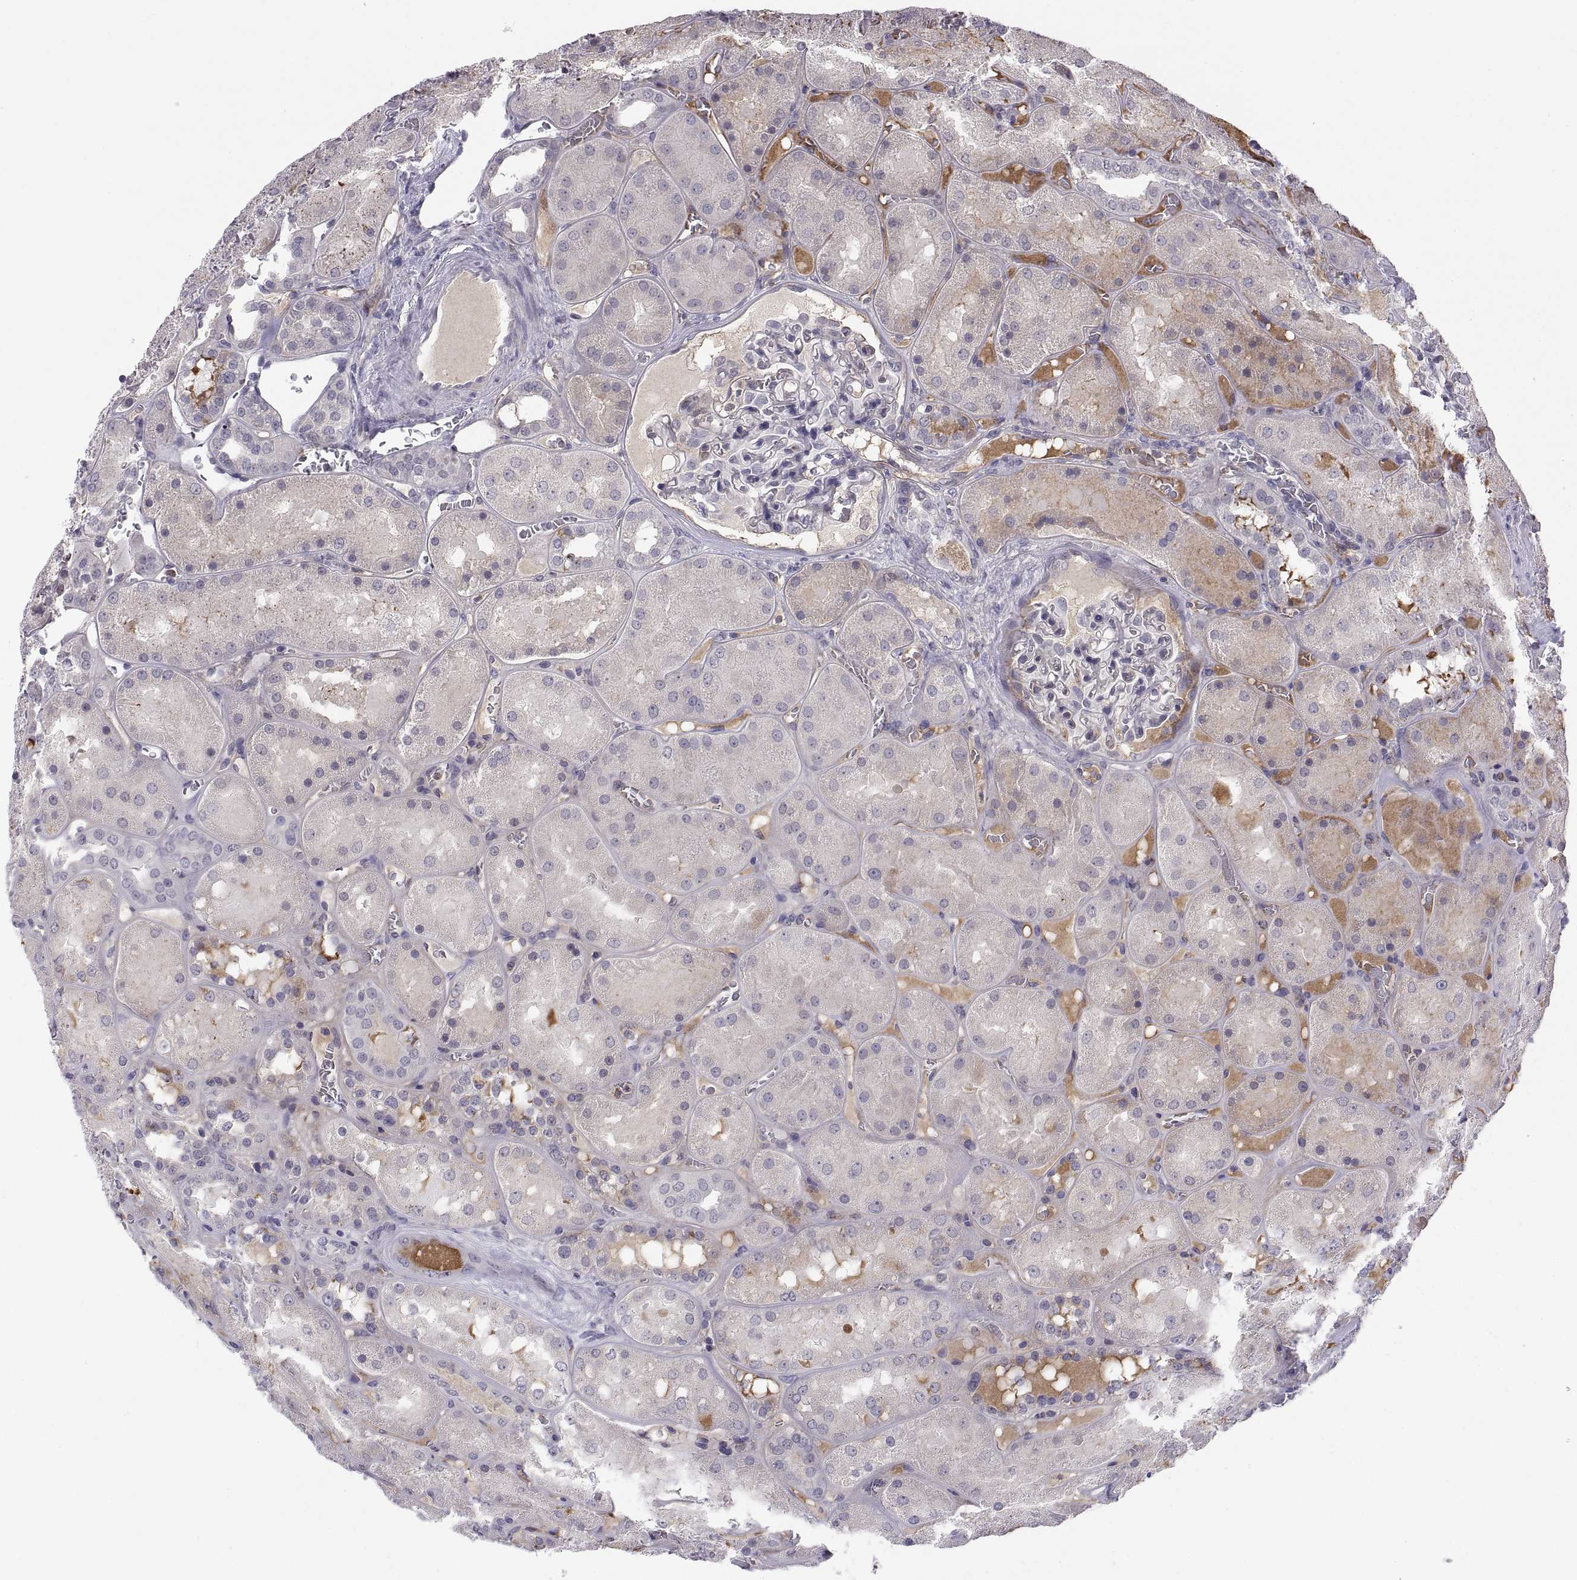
{"staining": {"intensity": "negative", "quantity": "none", "location": "none"}, "tissue": "kidney", "cell_type": "Cells in glomeruli", "image_type": "normal", "snomed": [{"axis": "morphology", "description": "Normal tissue, NOS"}, {"axis": "topography", "description": "Kidney"}], "caption": "High power microscopy photomicrograph of an immunohistochemistry histopathology image of normal kidney, revealing no significant positivity in cells in glomeruli.", "gene": "PKP1", "patient": {"sex": "male", "age": 73}}